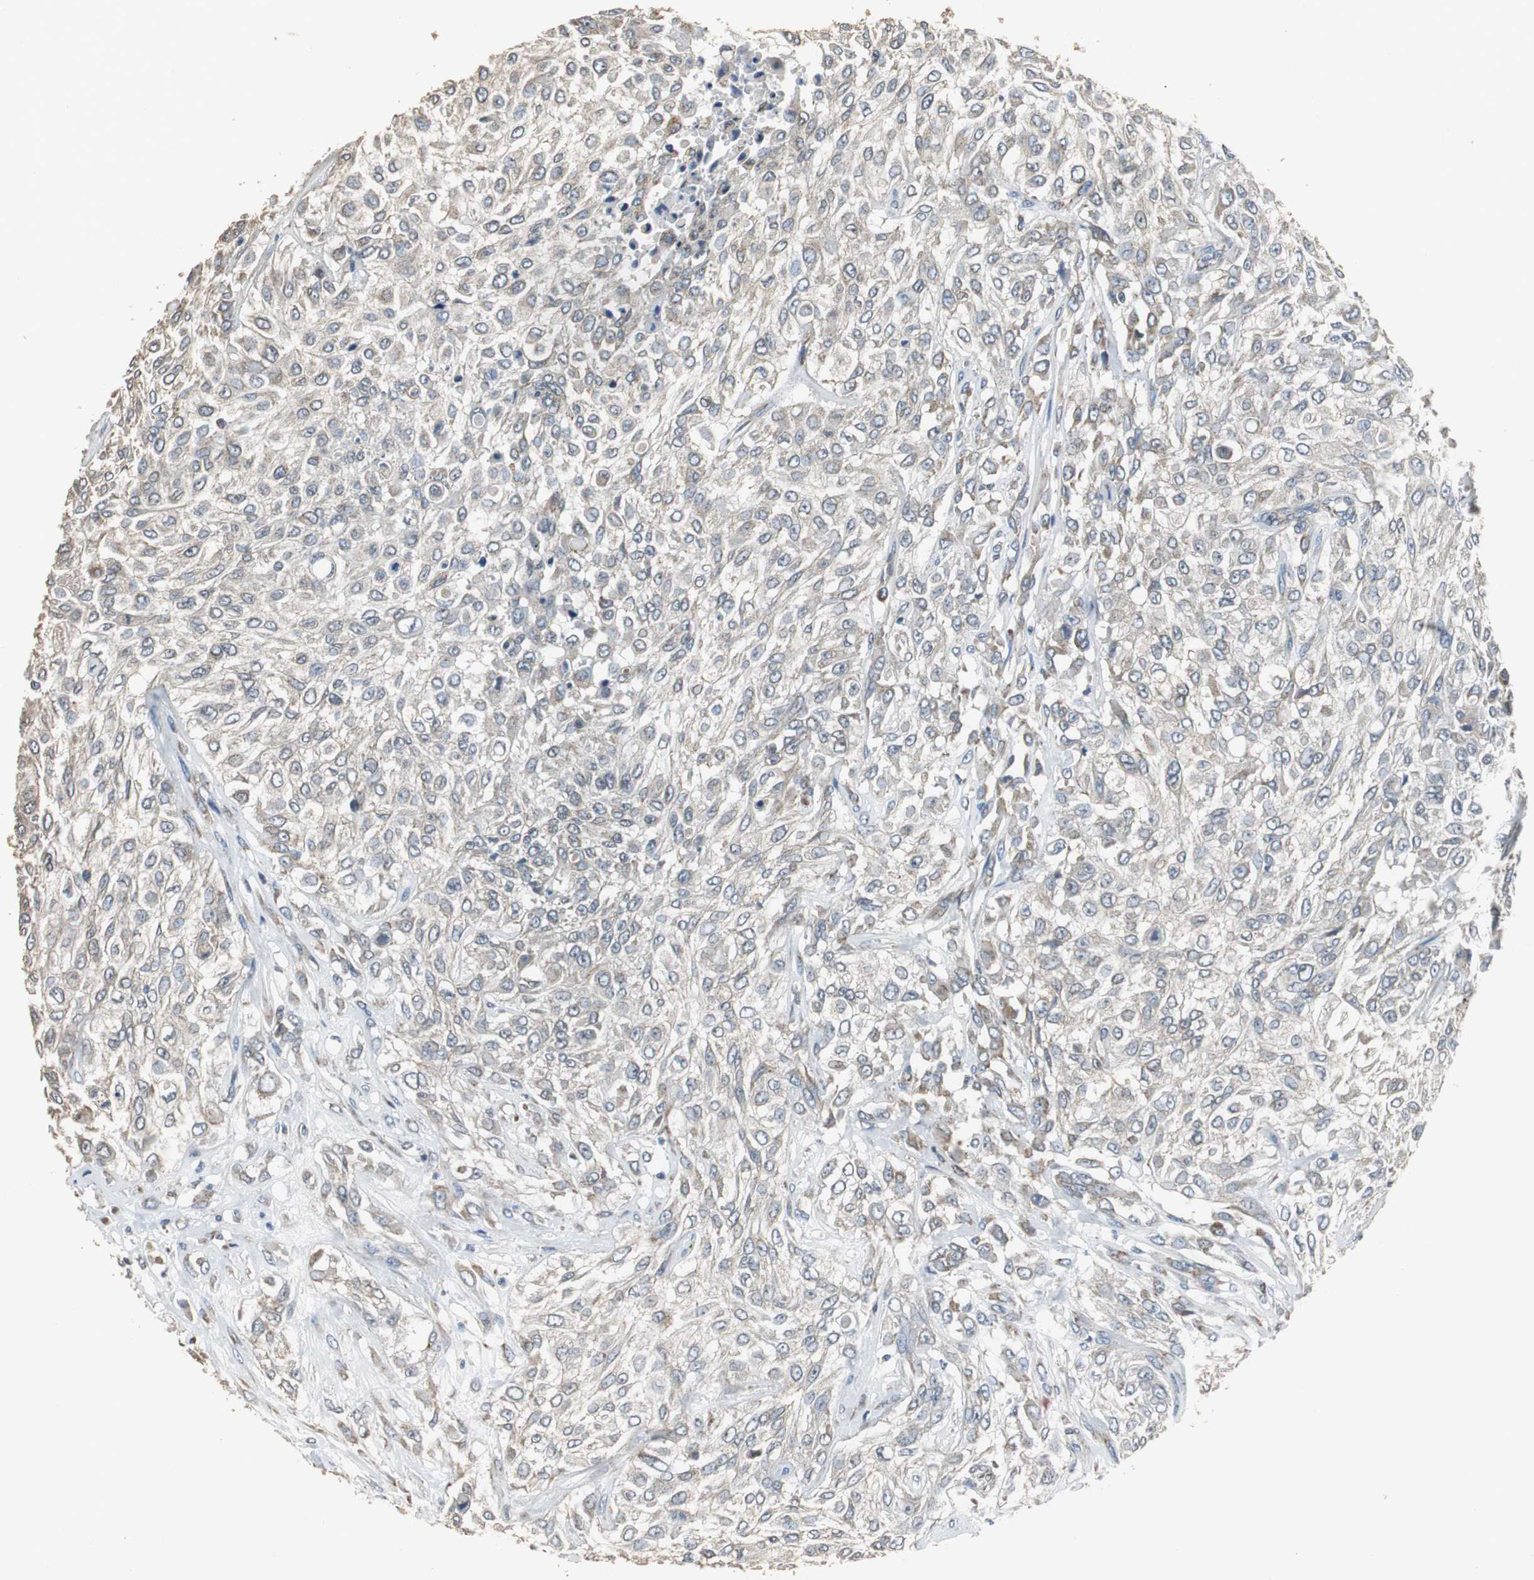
{"staining": {"intensity": "moderate", "quantity": "<25%", "location": "cytoplasmic/membranous"}, "tissue": "urothelial cancer", "cell_type": "Tumor cells", "image_type": "cancer", "snomed": [{"axis": "morphology", "description": "Urothelial carcinoma, High grade"}, {"axis": "topography", "description": "Urinary bladder"}], "caption": "Tumor cells display low levels of moderate cytoplasmic/membranous positivity in about <25% of cells in human urothelial carcinoma (high-grade).", "gene": "HMGCL", "patient": {"sex": "male", "age": 57}}